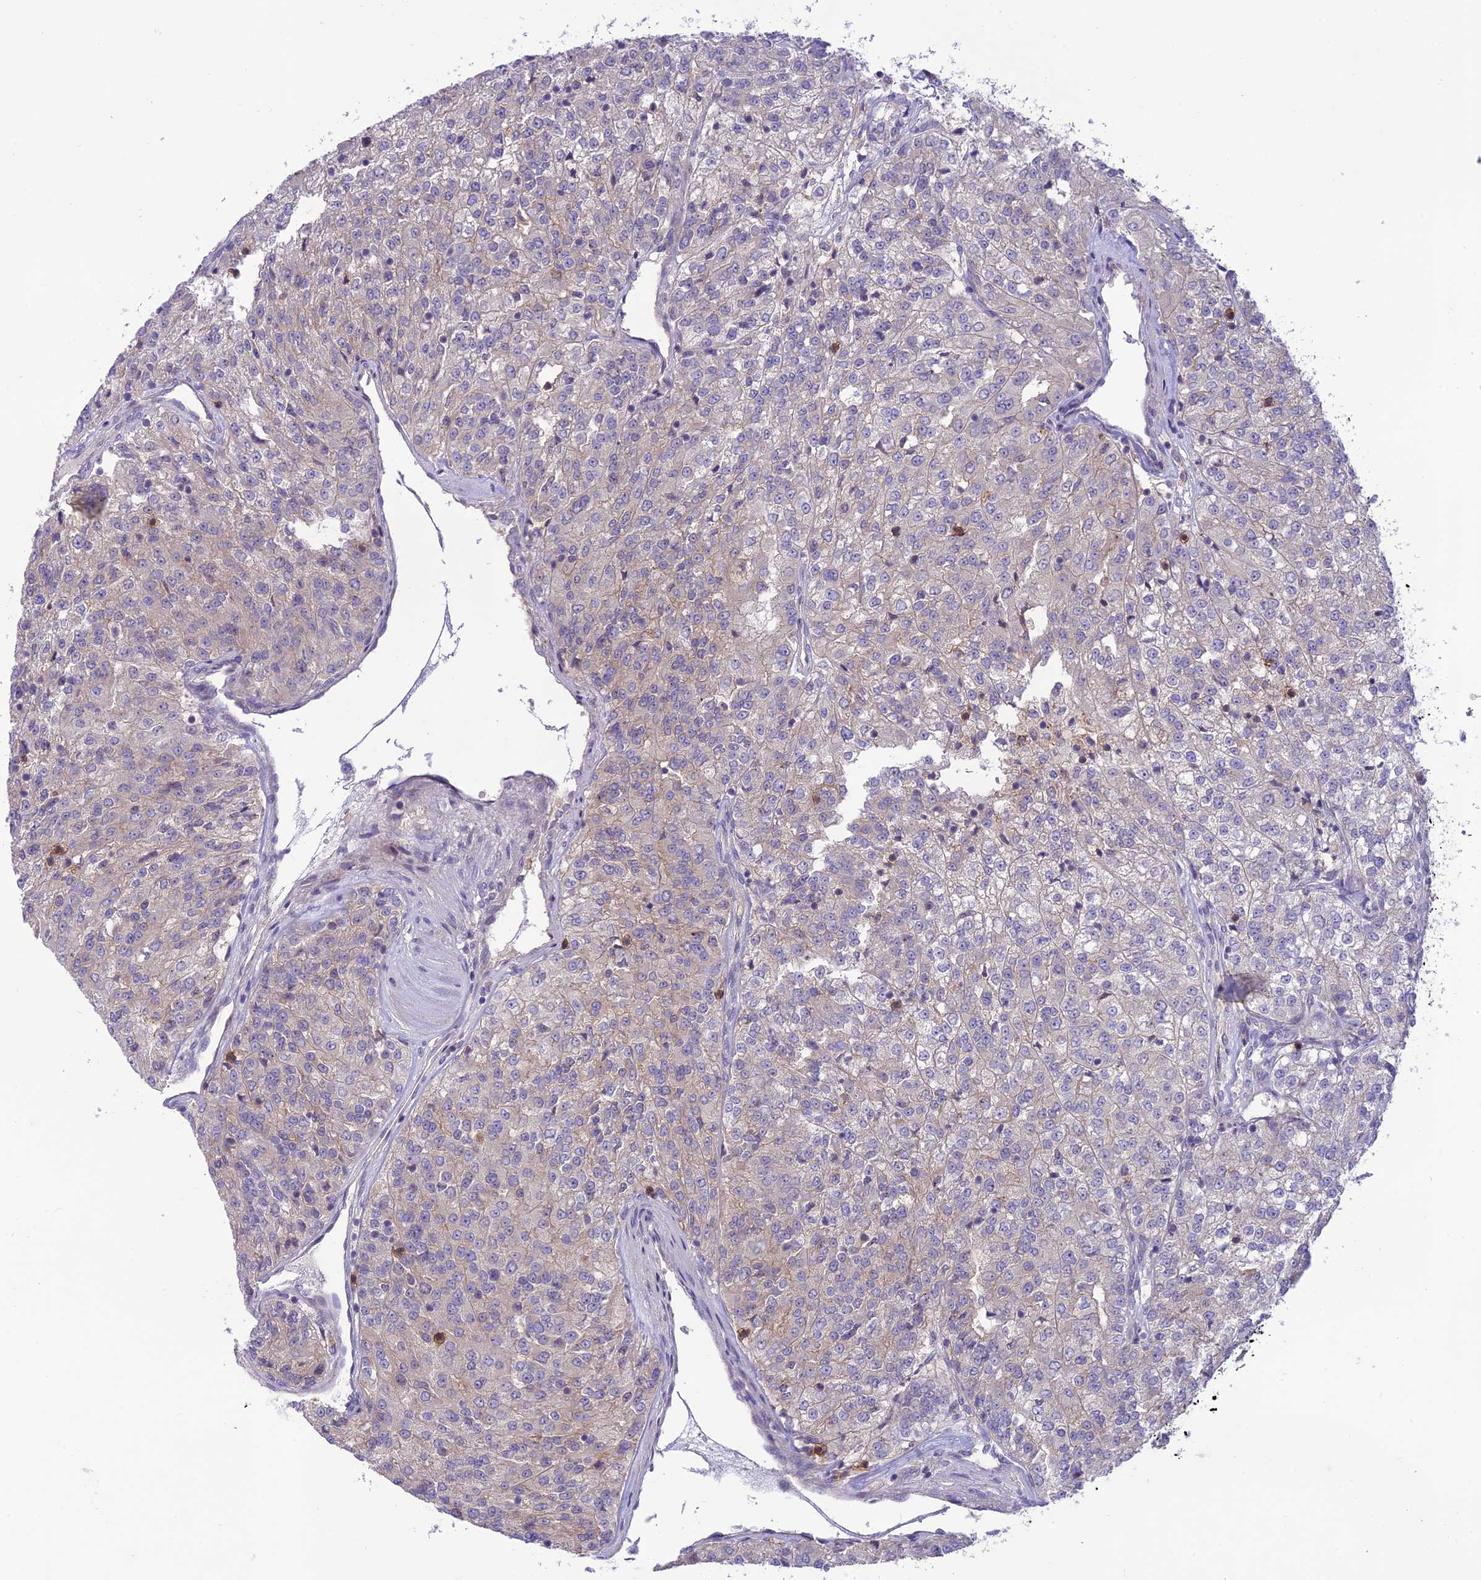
{"staining": {"intensity": "negative", "quantity": "none", "location": "none"}, "tissue": "renal cancer", "cell_type": "Tumor cells", "image_type": "cancer", "snomed": [{"axis": "morphology", "description": "Adenocarcinoma, NOS"}, {"axis": "topography", "description": "Kidney"}], "caption": "There is no significant positivity in tumor cells of renal cancer.", "gene": "ITGAE", "patient": {"sex": "female", "age": 63}}